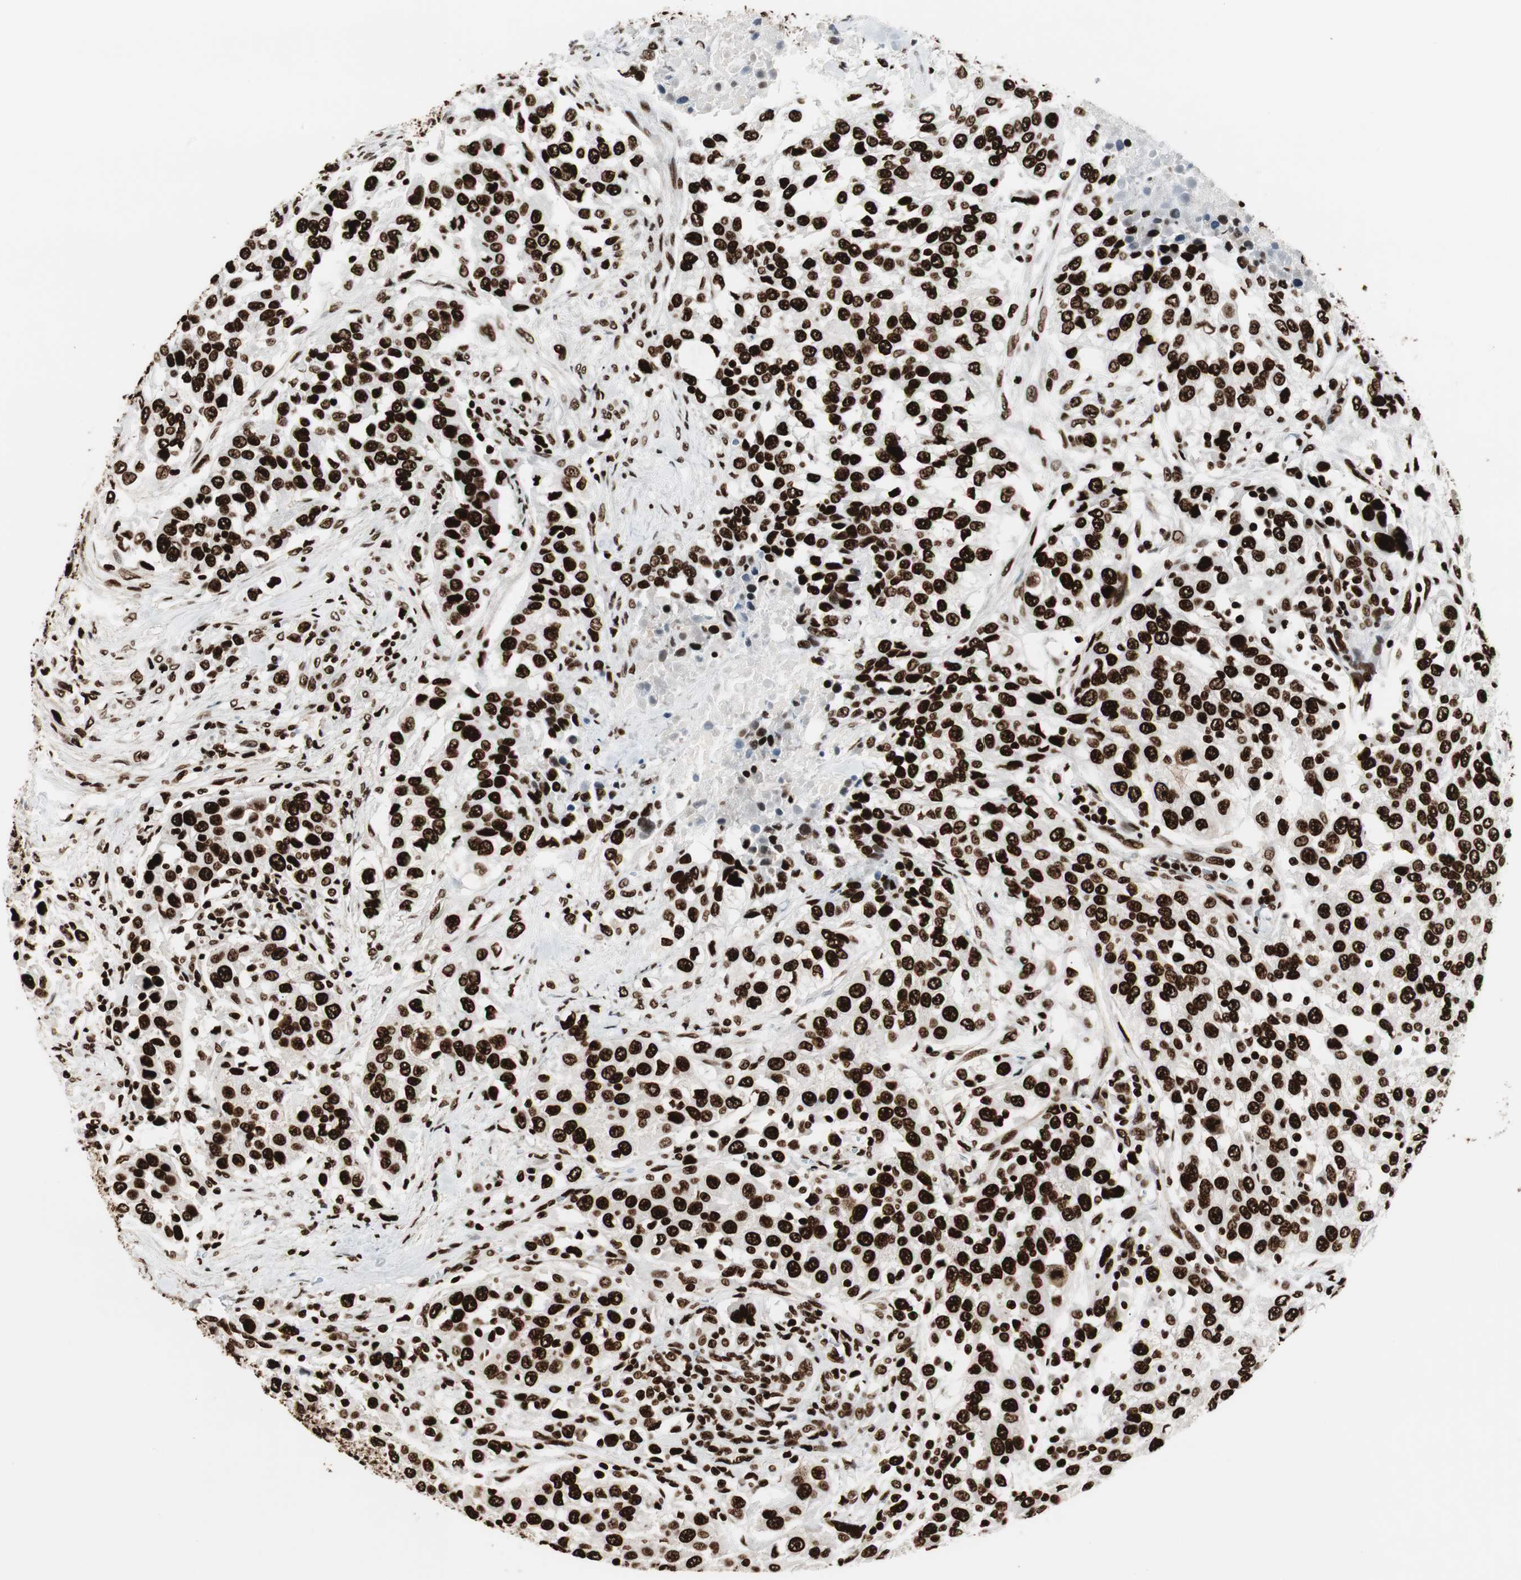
{"staining": {"intensity": "strong", "quantity": ">75%", "location": "nuclear"}, "tissue": "urothelial cancer", "cell_type": "Tumor cells", "image_type": "cancer", "snomed": [{"axis": "morphology", "description": "Urothelial carcinoma, High grade"}, {"axis": "topography", "description": "Urinary bladder"}], "caption": "Tumor cells reveal high levels of strong nuclear positivity in about >75% of cells in high-grade urothelial carcinoma.", "gene": "MTA2", "patient": {"sex": "female", "age": 80}}